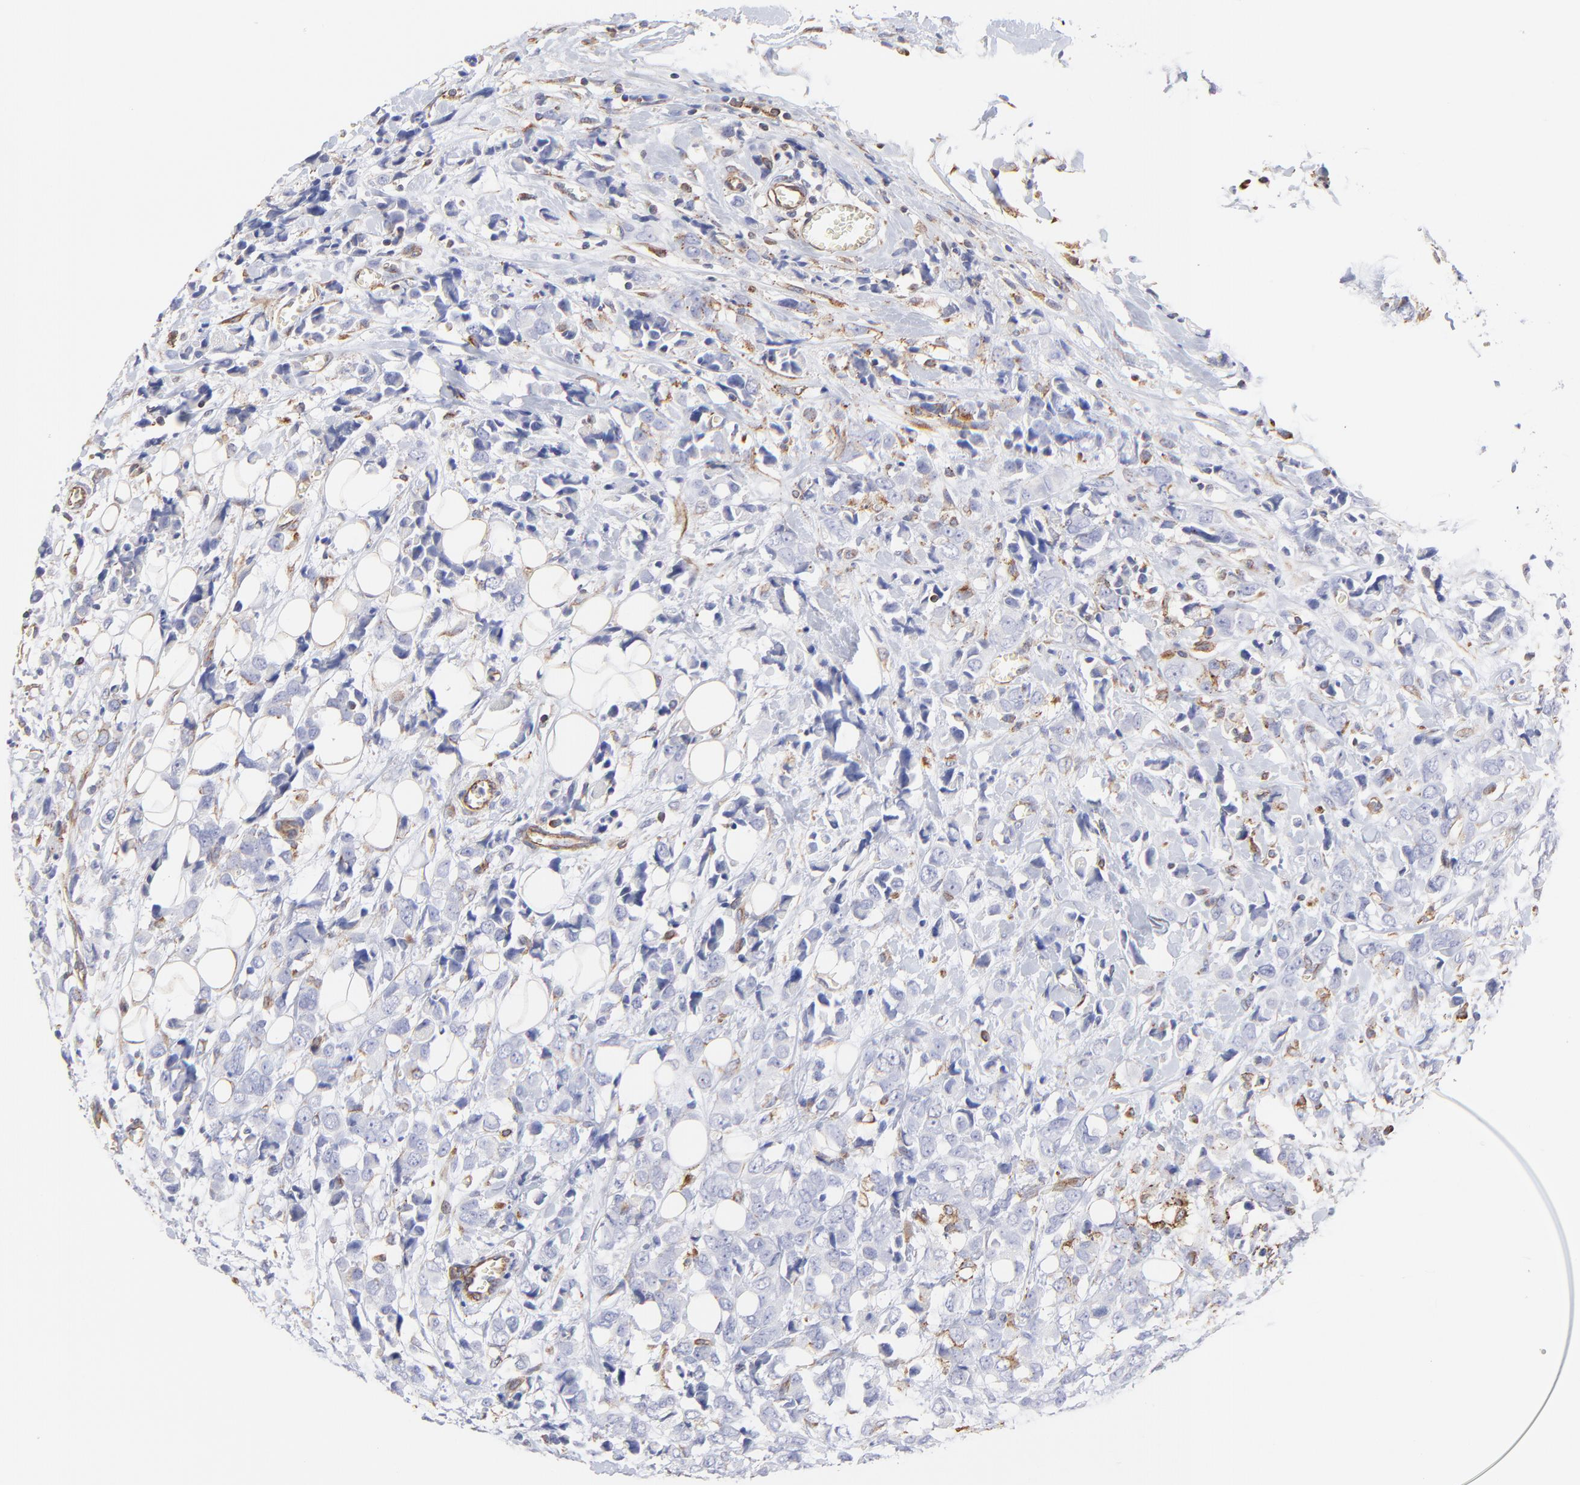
{"staining": {"intensity": "moderate", "quantity": "<25%", "location": "cytoplasmic/membranous"}, "tissue": "breast cancer", "cell_type": "Tumor cells", "image_type": "cancer", "snomed": [{"axis": "morphology", "description": "Lobular carcinoma"}, {"axis": "topography", "description": "Breast"}], "caption": "Breast cancer stained with a brown dye demonstrates moderate cytoplasmic/membranous positive positivity in approximately <25% of tumor cells.", "gene": "COX8C", "patient": {"sex": "female", "age": 57}}